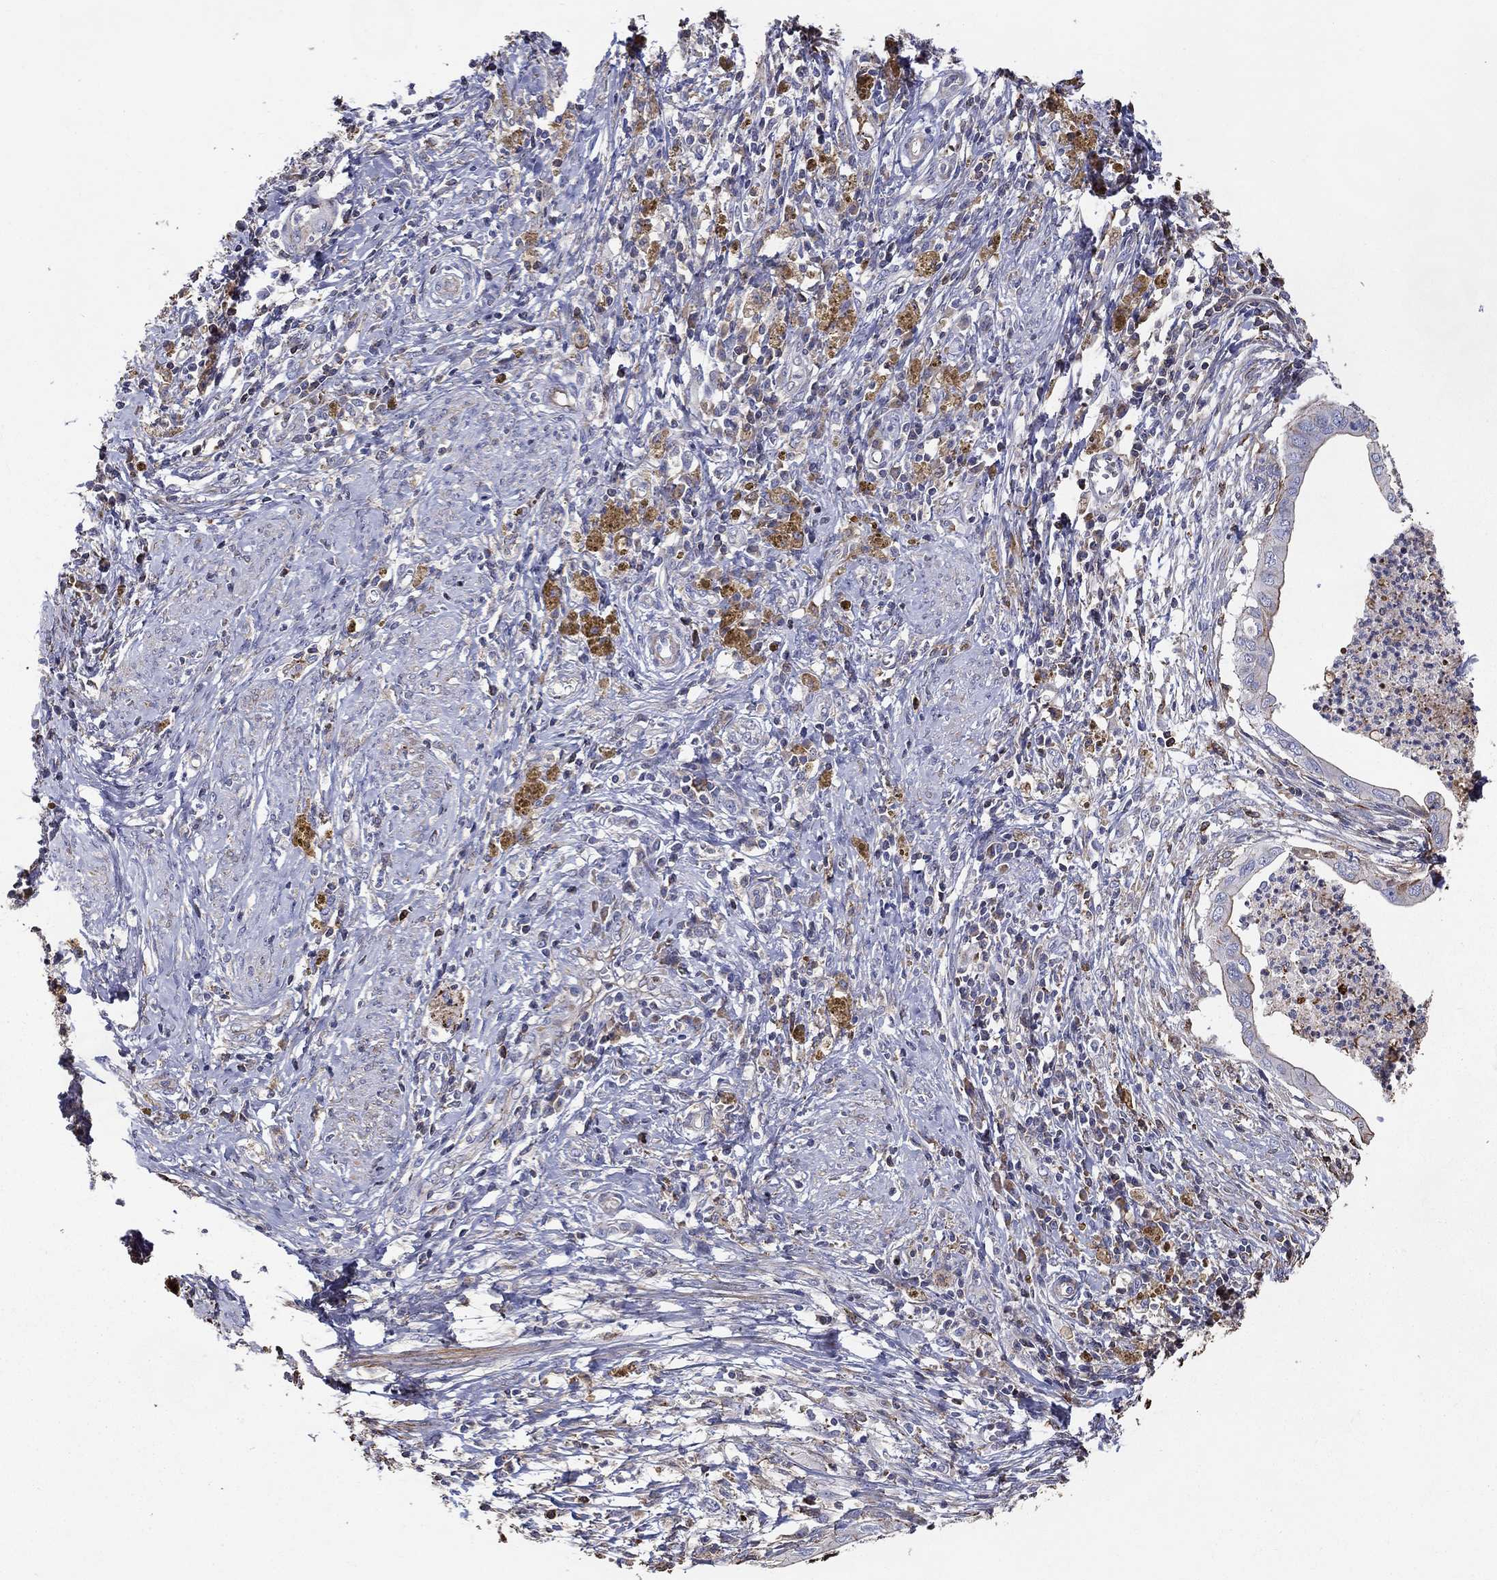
{"staining": {"intensity": "strong", "quantity": "<25%", "location": "cytoplasmic/membranous"}, "tissue": "cervical cancer", "cell_type": "Tumor cells", "image_type": "cancer", "snomed": [{"axis": "morphology", "description": "Adenocarcinoma, NOS"}, {"axis": "topography", "description": "Cervix"}], "caption": "Immunohistochemical staining of adenocarcinoma (cervical) exhibits strong cytoplasmic/membranous protein staining in about <25% of tumor cells.", "gene": "NPHP1", "patient": {"sex": "female", "age": 42}}